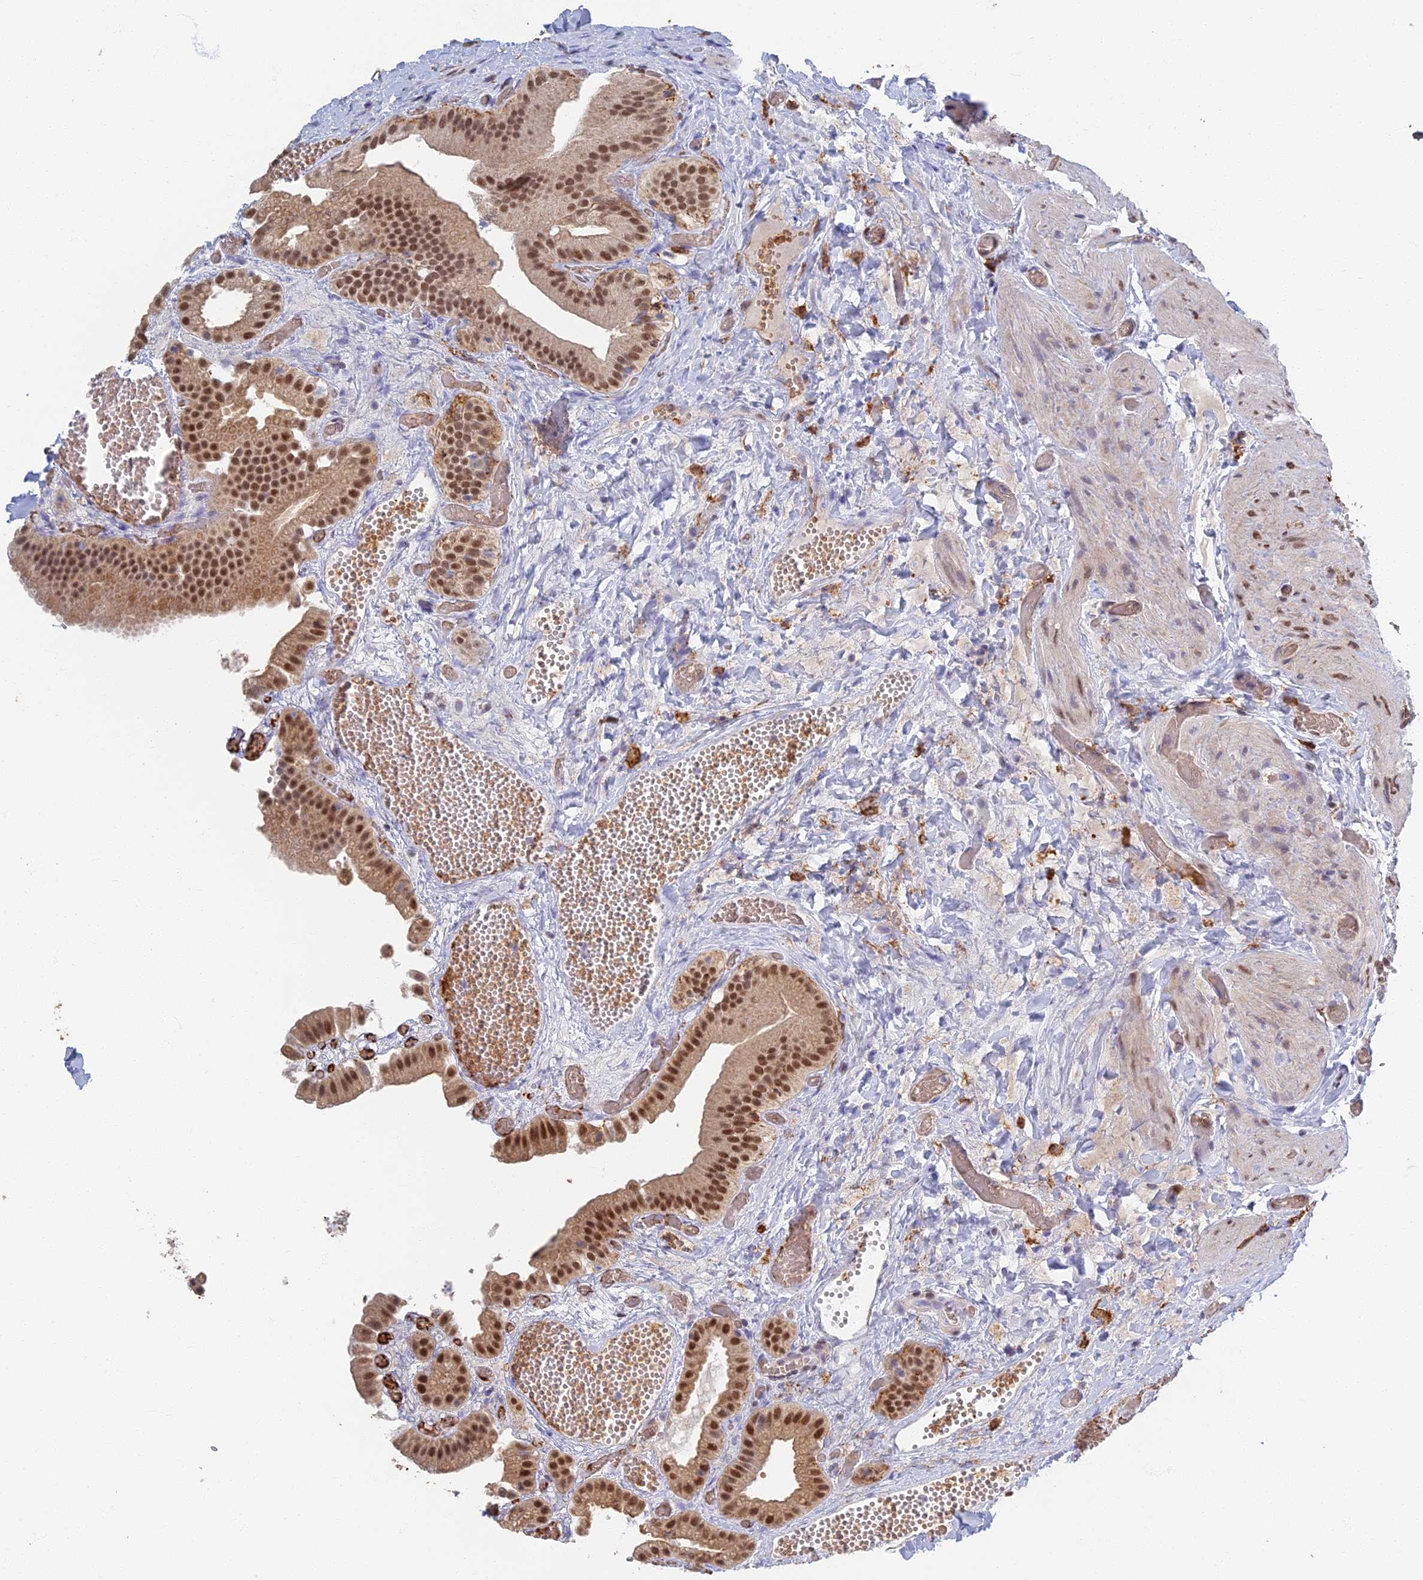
{"staining": {"intensity": "strong", "quantity": ">75%", "location": "cytoplasmic/membranous,nuclear"}, "tissue": "gallbladder", "cell_type": "Glandular cells", "image_type": "normal", "snomed": [{"axis": "morphology", "description": "Normal tissue, NOS"}, {"axis": "topography", "description": "Gallbladder"}], "caption": "A brown stain shows strong cytoplasmic/membranous,nuclear expression of a protein in glandular cells of benign gallbladder. Ihc stains the protein in brown and the nuclei are stained blue.", "gene": "GPATCH1", "patient": {"sex": "female", "age": 64}}